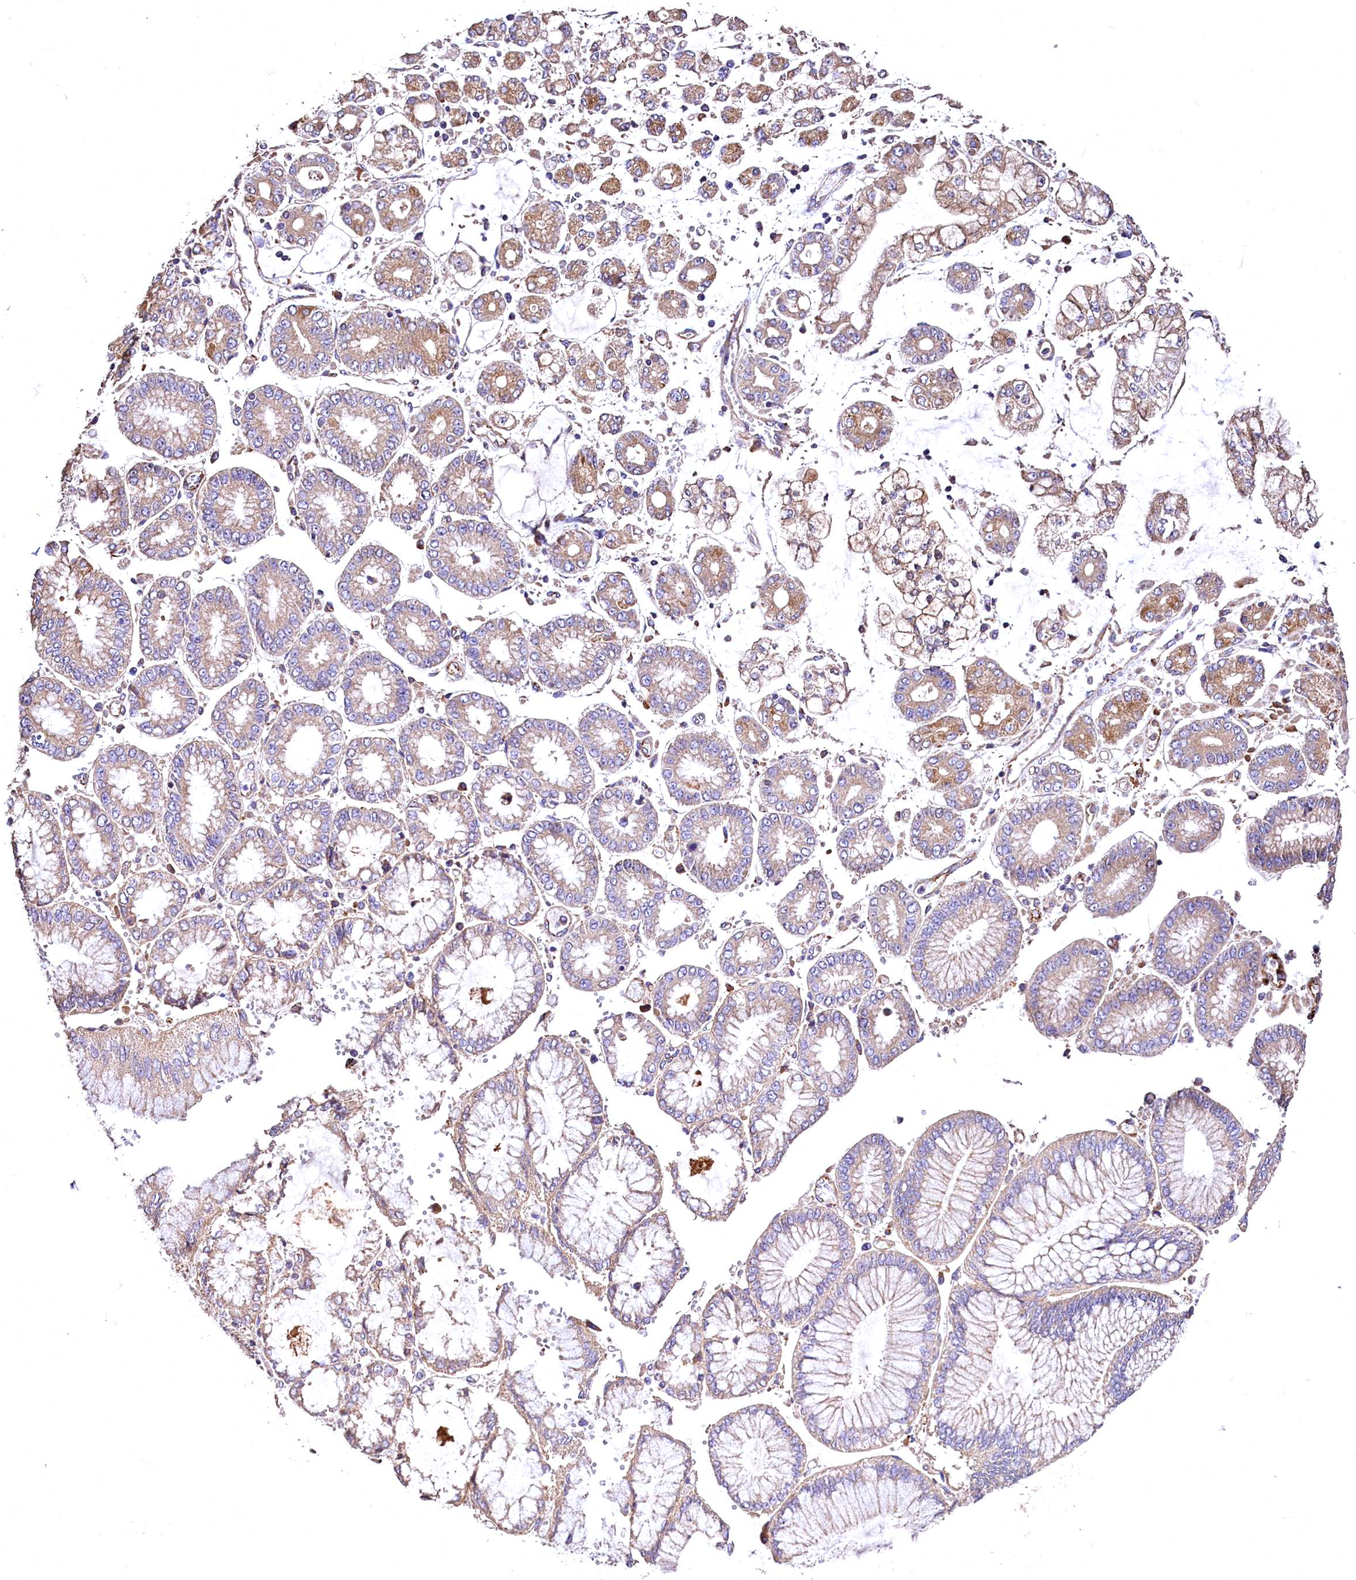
{"staining": {"intensity": "weak", "quantity": ">75%", "location": "cytoplasmic/membranous"}, "tissue": "stomach cancer", "cell_type": "Tumor cells", "image_type": "cancer", "snomed": [{"axis": "morphology", "description": "Adenocarcinoma, NOS"}, {"axis": "topography", "description": "Stomach"}], "caption": "A brown stain highlights weak cytoplasmic/membranous expression of a protein in stomach cancer tumor cells.", "gene": "RASSF1", "patient": {"sex": "male", "age": 76}}